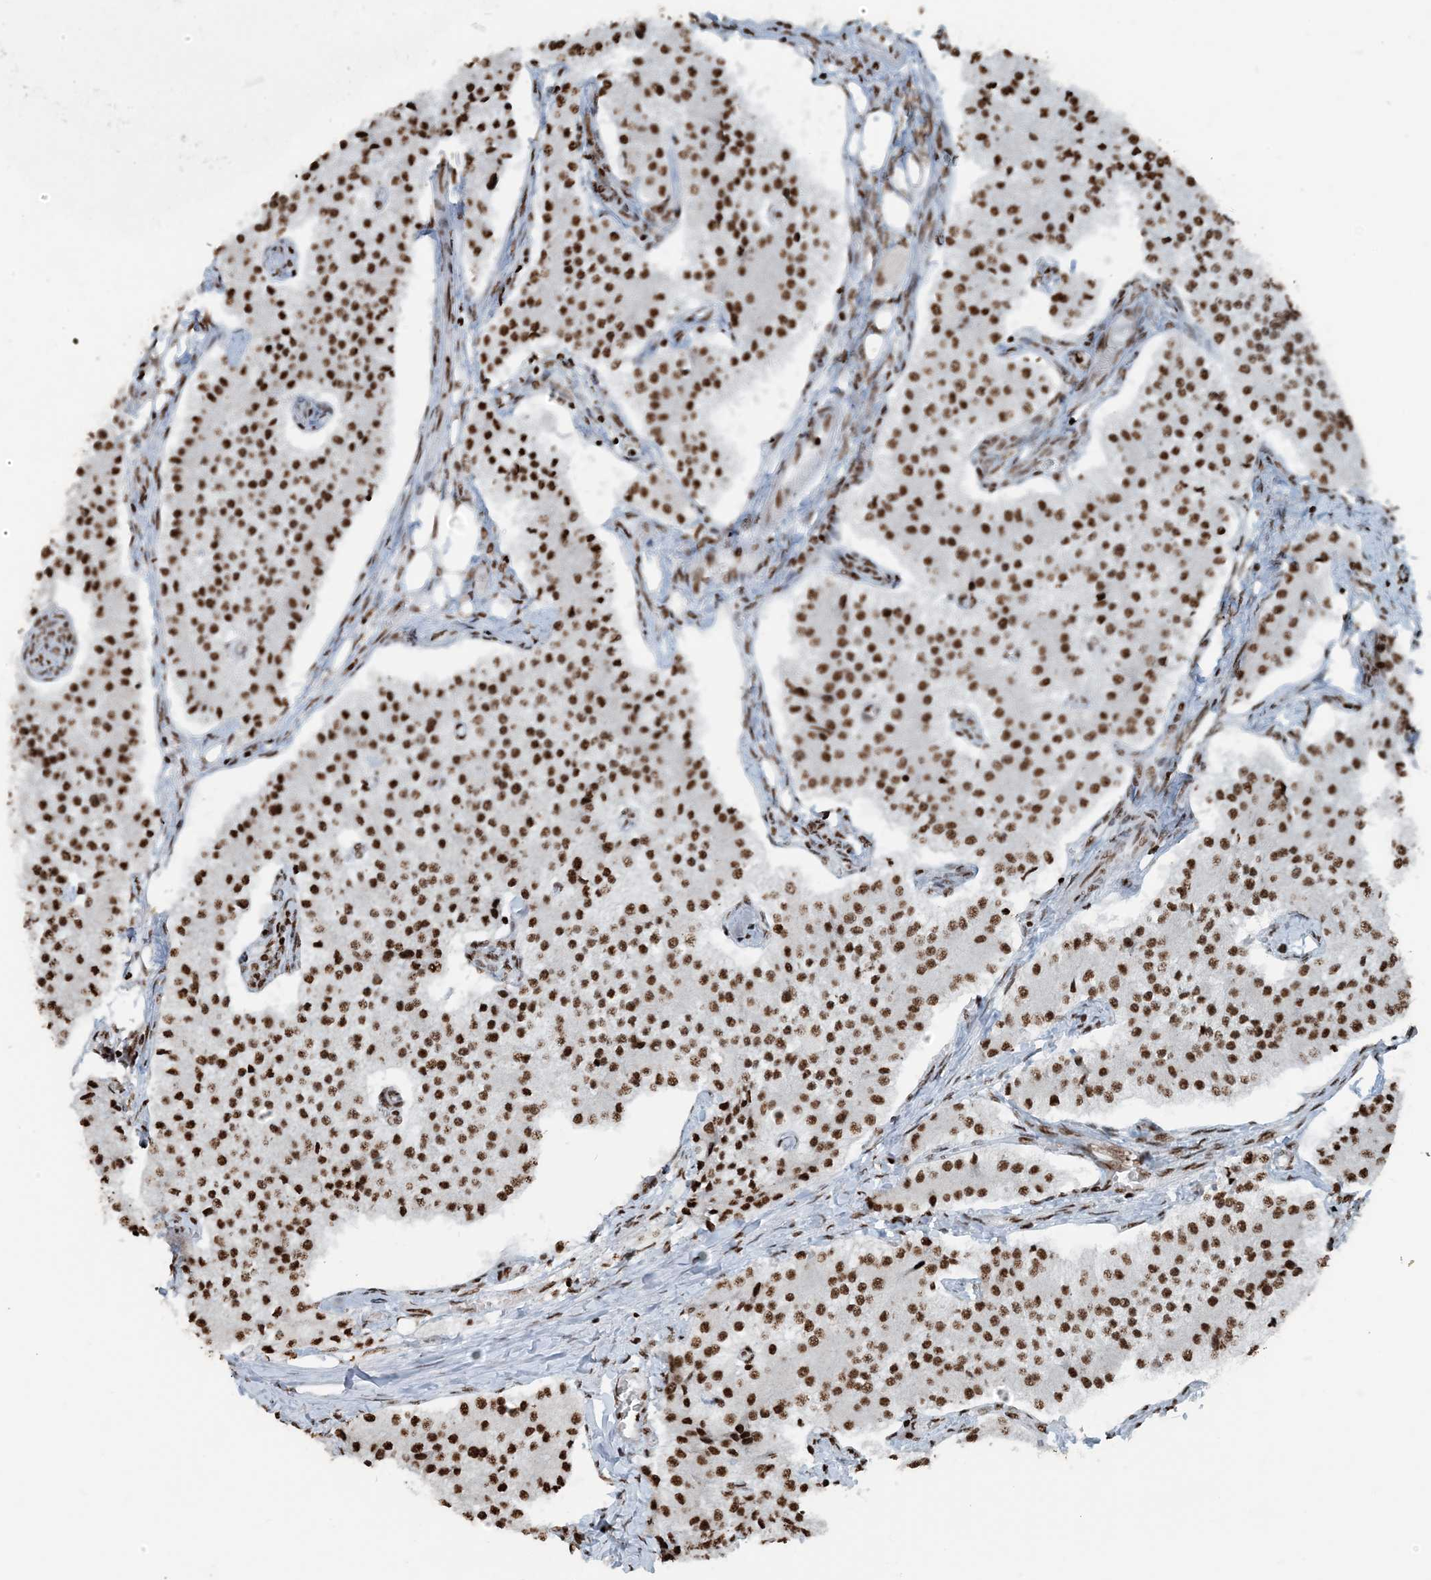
{"staining": {"intensity": "strong", "quantity": ">75%", "location": "nuclear"}, "tissue": "carcinoid", "cell_type": "Tumor cells", "image_type": "cancer", "snomed": [{"axis": "morphology", "description": "Carcinoid, malignant, NOS"}, {"axis": "topography", "description": "Colon"}], "caption": "Brown immunohistochemical staining in human carcinoid demonstrates strong nuclear staining in about >75% of tumor cells. The protein is stained brown, and the nuclei are stained in blue (DAB (3,3'-diaminobenzidine) IHC with brightfield microscopy, high magnification).", "gene": "H3-3B", "patient": {"sex": "female", "age": 52}}